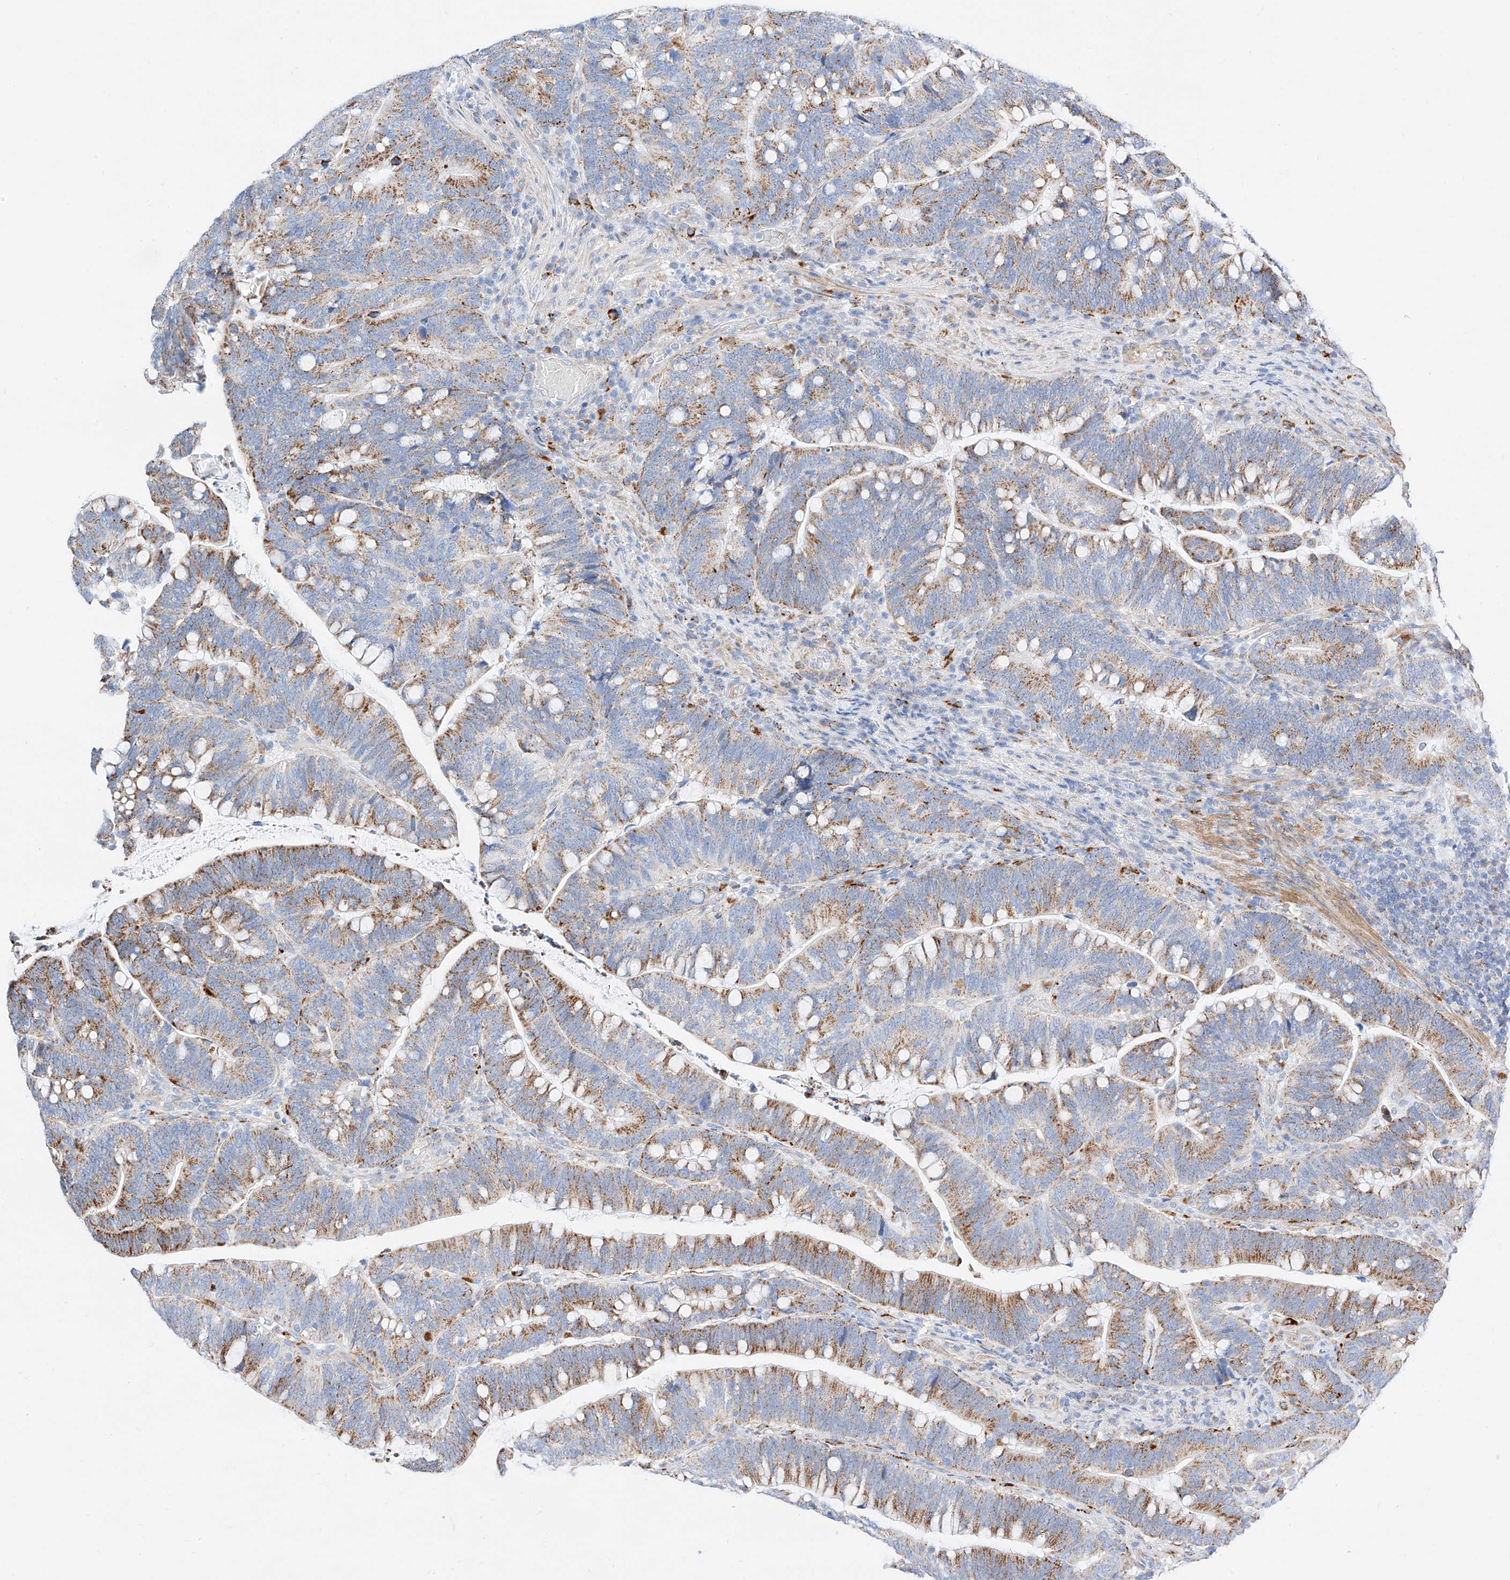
{"staining": {"intensity": "moderate", "quantity": ">75%", "location": "cytoplasmic/membranous"}, "tissue": "colorectal cancer", "cell_type": "Tumor cells", "image_type": "cancer", "snomed": [{"axis": "morphology", "description": "Adenocarcinoma, NOS"}, {"axis": "topography", "description": "Colon"}], "caption": "High-power microscopy captured an immunohistochemistry histopathology image of adenocarcinoma (colorectal), revealing moderate cytoplasmic/membranous expression in about >75% of tumor cells.", "gene": "C6orf62", "patient": {"sex": "female", "age": 66}}